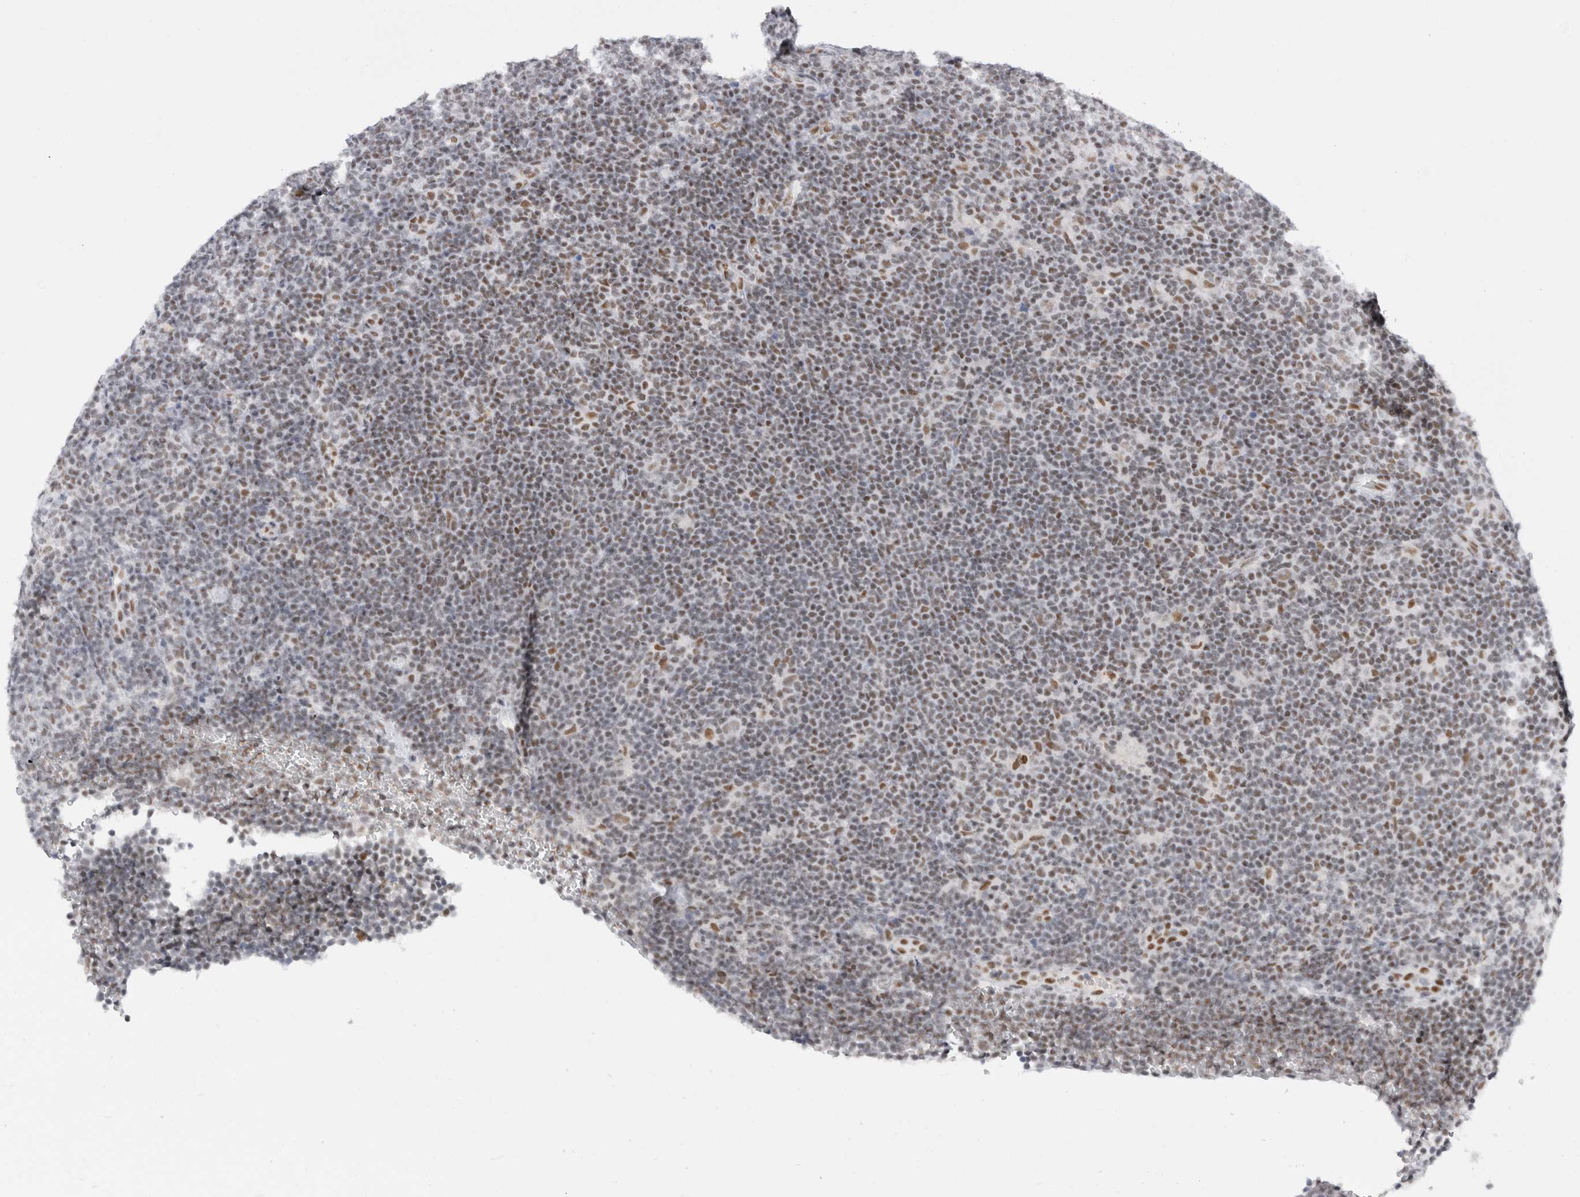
{"staining": {"intensity": "moderate", "quantity": ">75%", "location": "nuclear"}, "tissue": "lymphoma", "cell_type": "Tumor cells", "image_type": "cancer", "snomed": [{"axis": "morphology", "description": "Hodgkin's disease, NOS"}, {"axis": "topography", "description": "Lymph node"}], "caption": "Immunohistochemistry of human lymphoma demonstrates medium levels of moderate nuclear positivity in about >75% of tumor cells. Using DAB (brown) and hematoxylin (blue) stains, captured at high magnification using brightfield microscopy.", "gene": "COPS7A", "patient": {"sex": "female", "age": 57}}